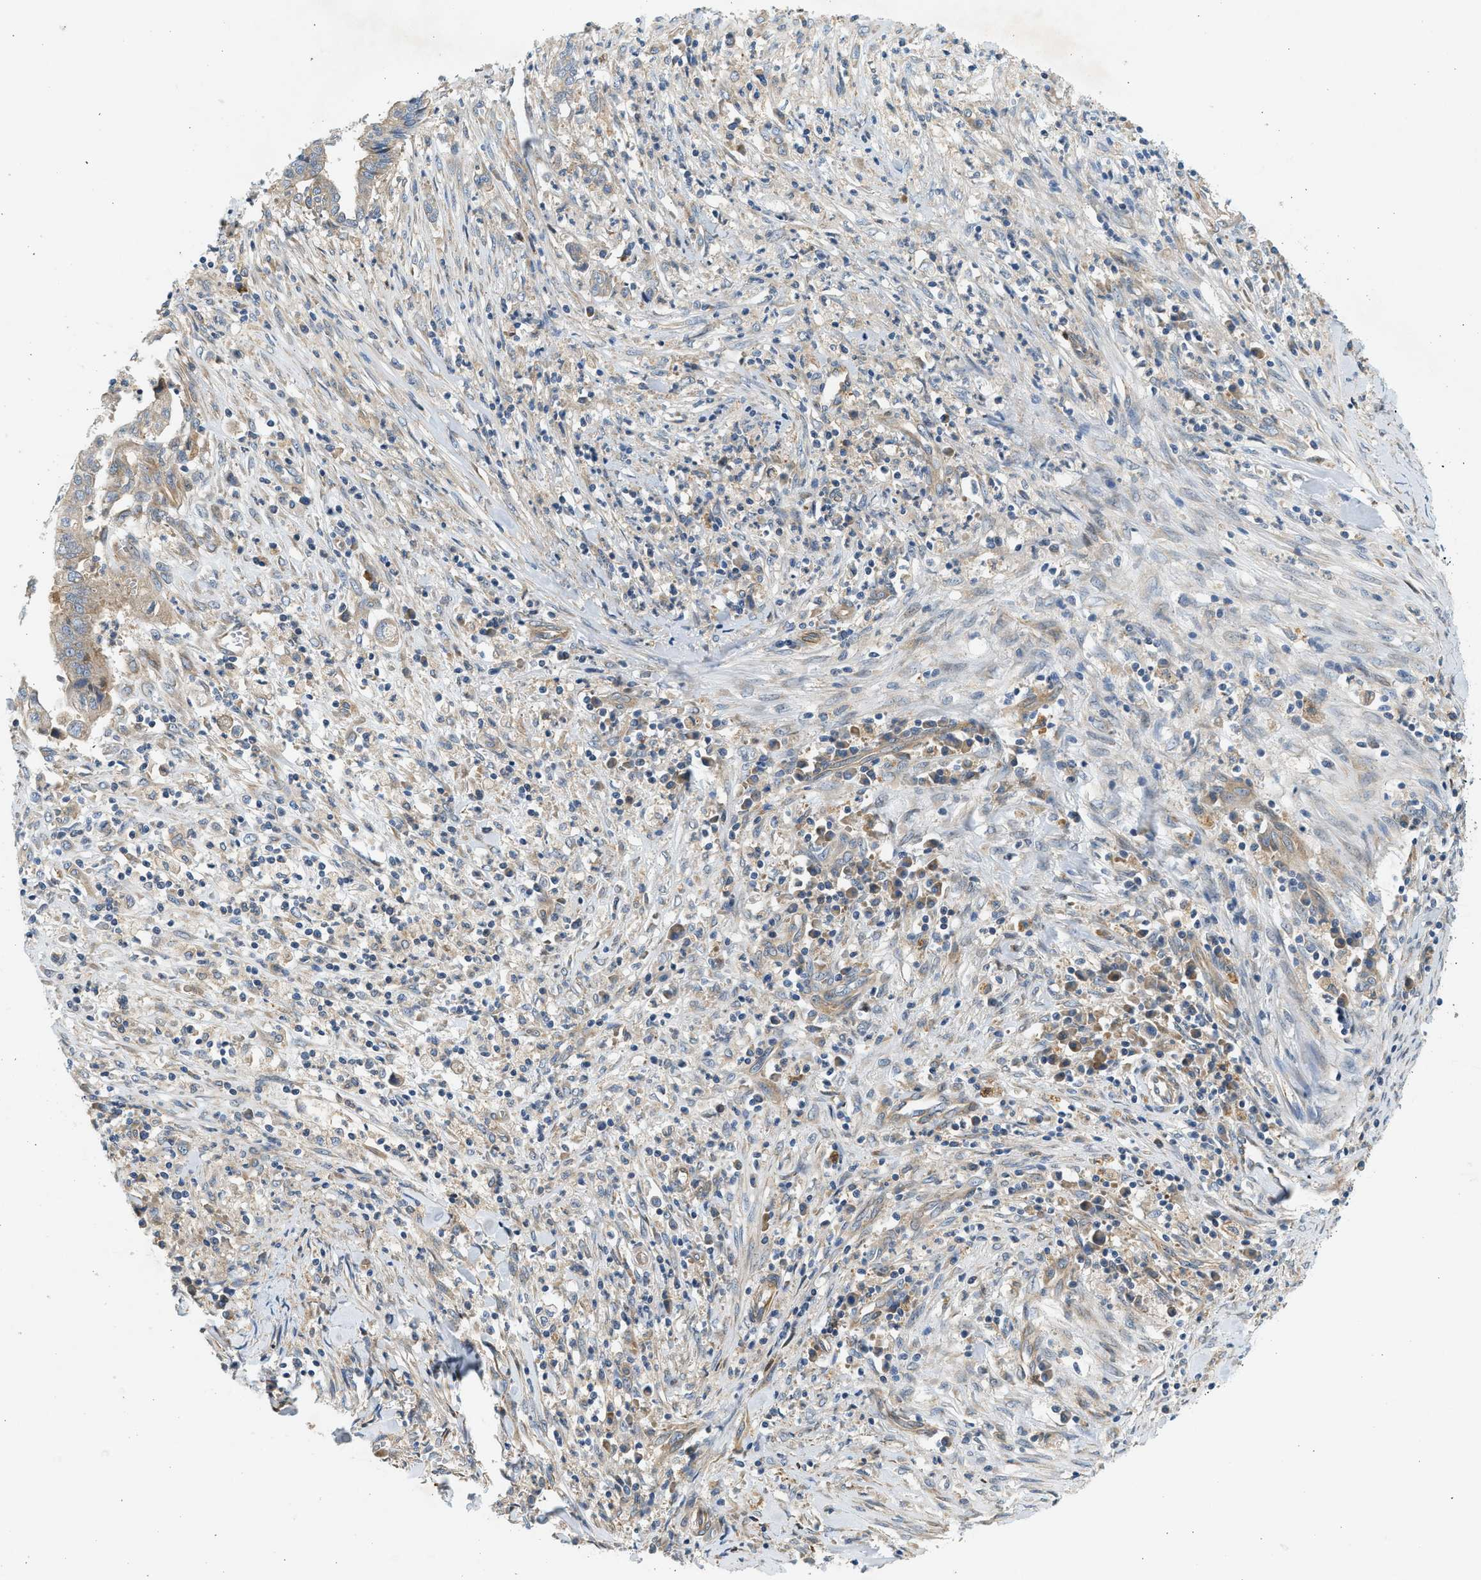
{"staining": {"intensity": "weak", "quantity": "<25%", "location": "cytoplasmic/membranous"}, "tissue": "cervical cancer", "cell_type": "Tumor cells", "image_type": "cancer", "snomed": [{"axis": "morphology", "description": "Adenocarcinoma, NOS"}, {"axis": "topography", "description": "Cervix"}], "caption": "IHC micrograph of adenocarcinoma (cervical) stained for a protein (brown), which exhibits no staining in tumor cells.", "gene": "KDELR2", "patient": {"sex": "female", "age": 44}}